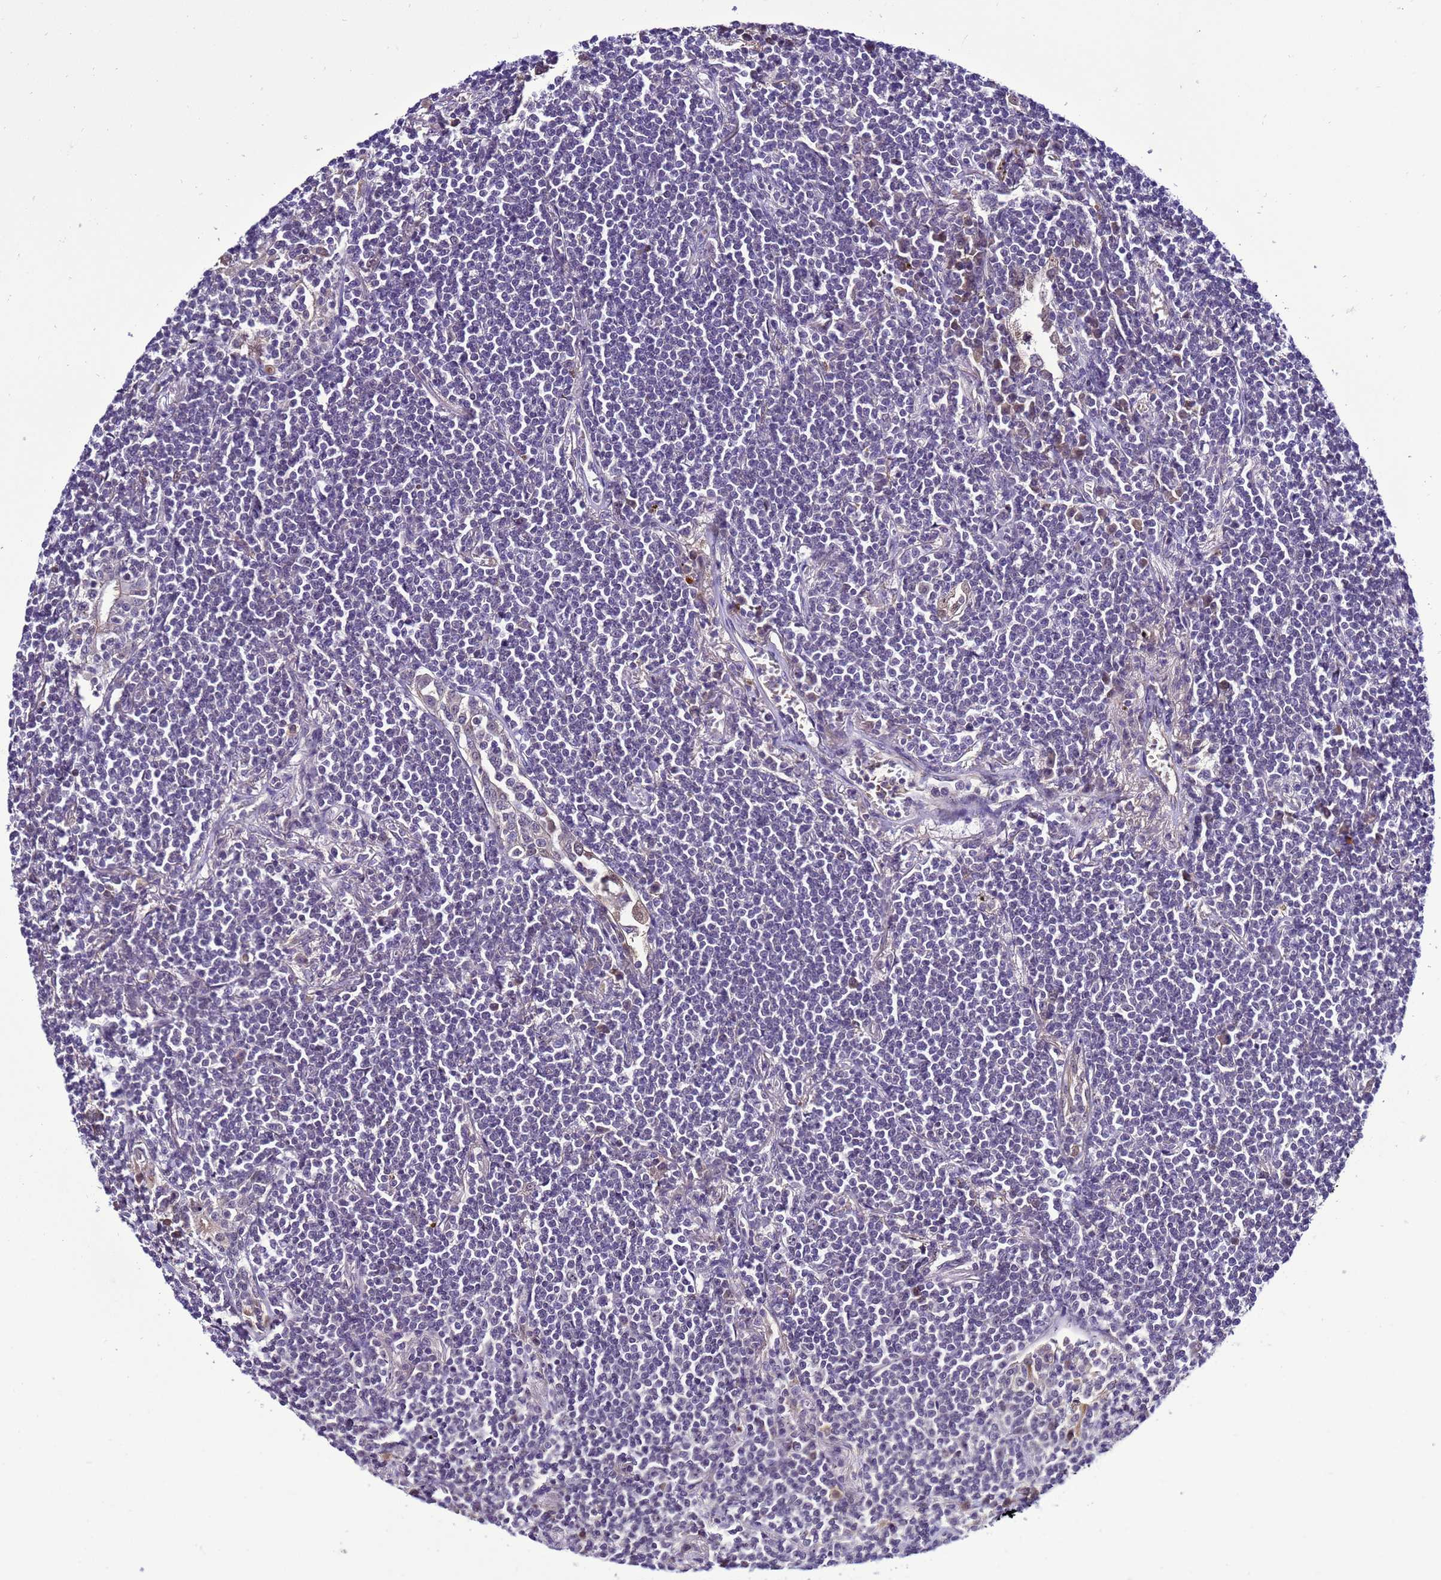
{"staining": {"intensity": "negative", "quantity": "none", "location": "none"}, "tissue": "lymphoma", "cell_type": "Tumor cells", "image_type": "cancer", "snomed": [{"axis": "morphology", "description": "Malignant lymphoma, non-Hodgkin's type, Low grade"}, {"axis": "topography", "description": "Lung"}], "caption": "Human lymphoma stained for a protein using immunohistochemistry exhibits no expression in tumor cells.", "gene": "C19orf47", "patient": {"sex": "female", "age": 71}}